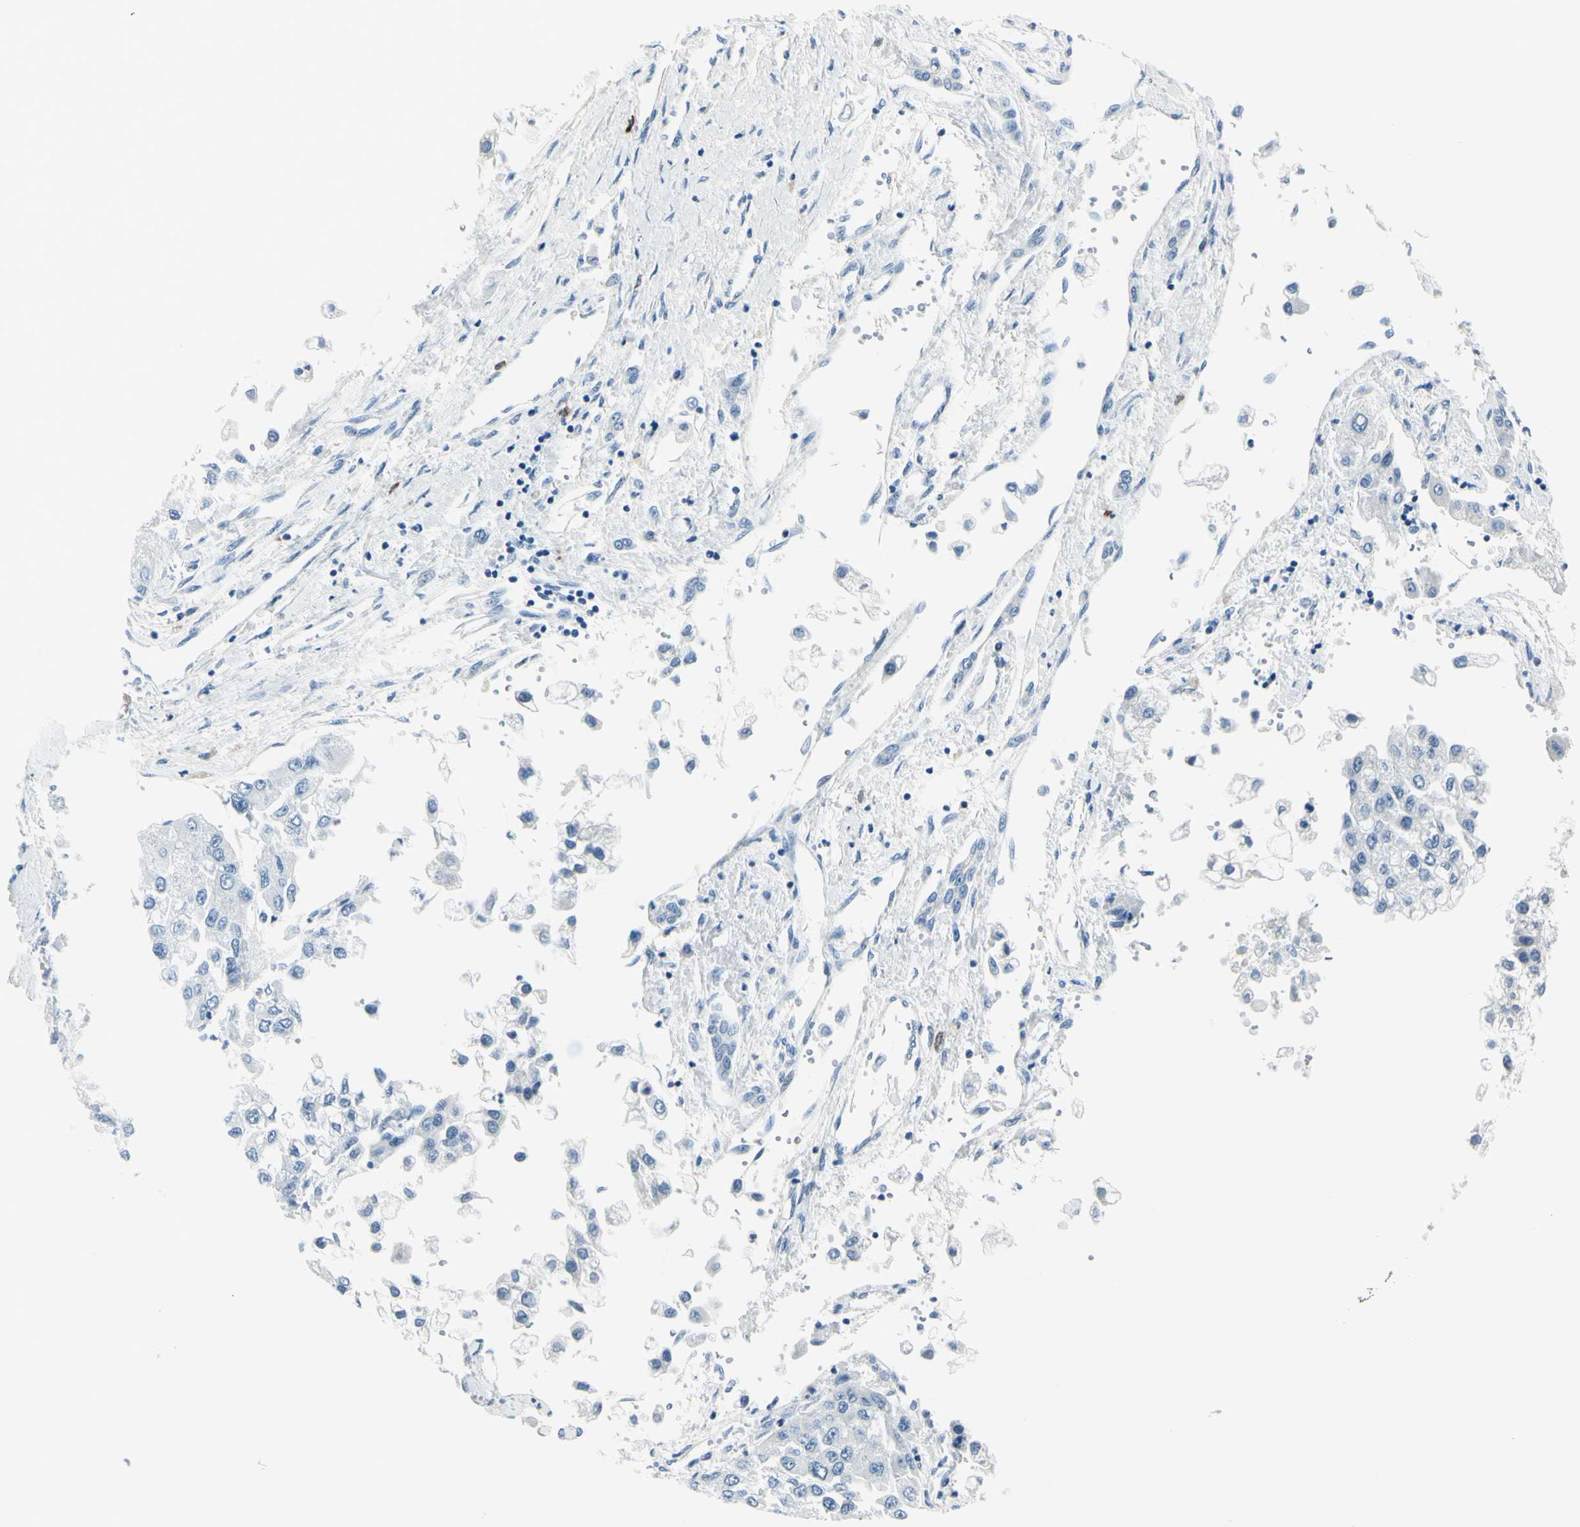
{"staining": {"intensity": "negative", "quantity": "none", "location": "none"}, "tissue": "liver cancer", "cell_type": "Tumor cells", "image_type": "cancer", "snomed": [{"axis": "morphology", "description": "Carcinoma, Hepatocellular, NOS"}, {"axis": "topography", "description": "Liver"}], "caption": "Protein analysis of hepatocellular carcinoma (liver) exhibits no significant staining in tumor cells.", "gene": "DLG4", "patient": {"sex": "female", "age": 66}}